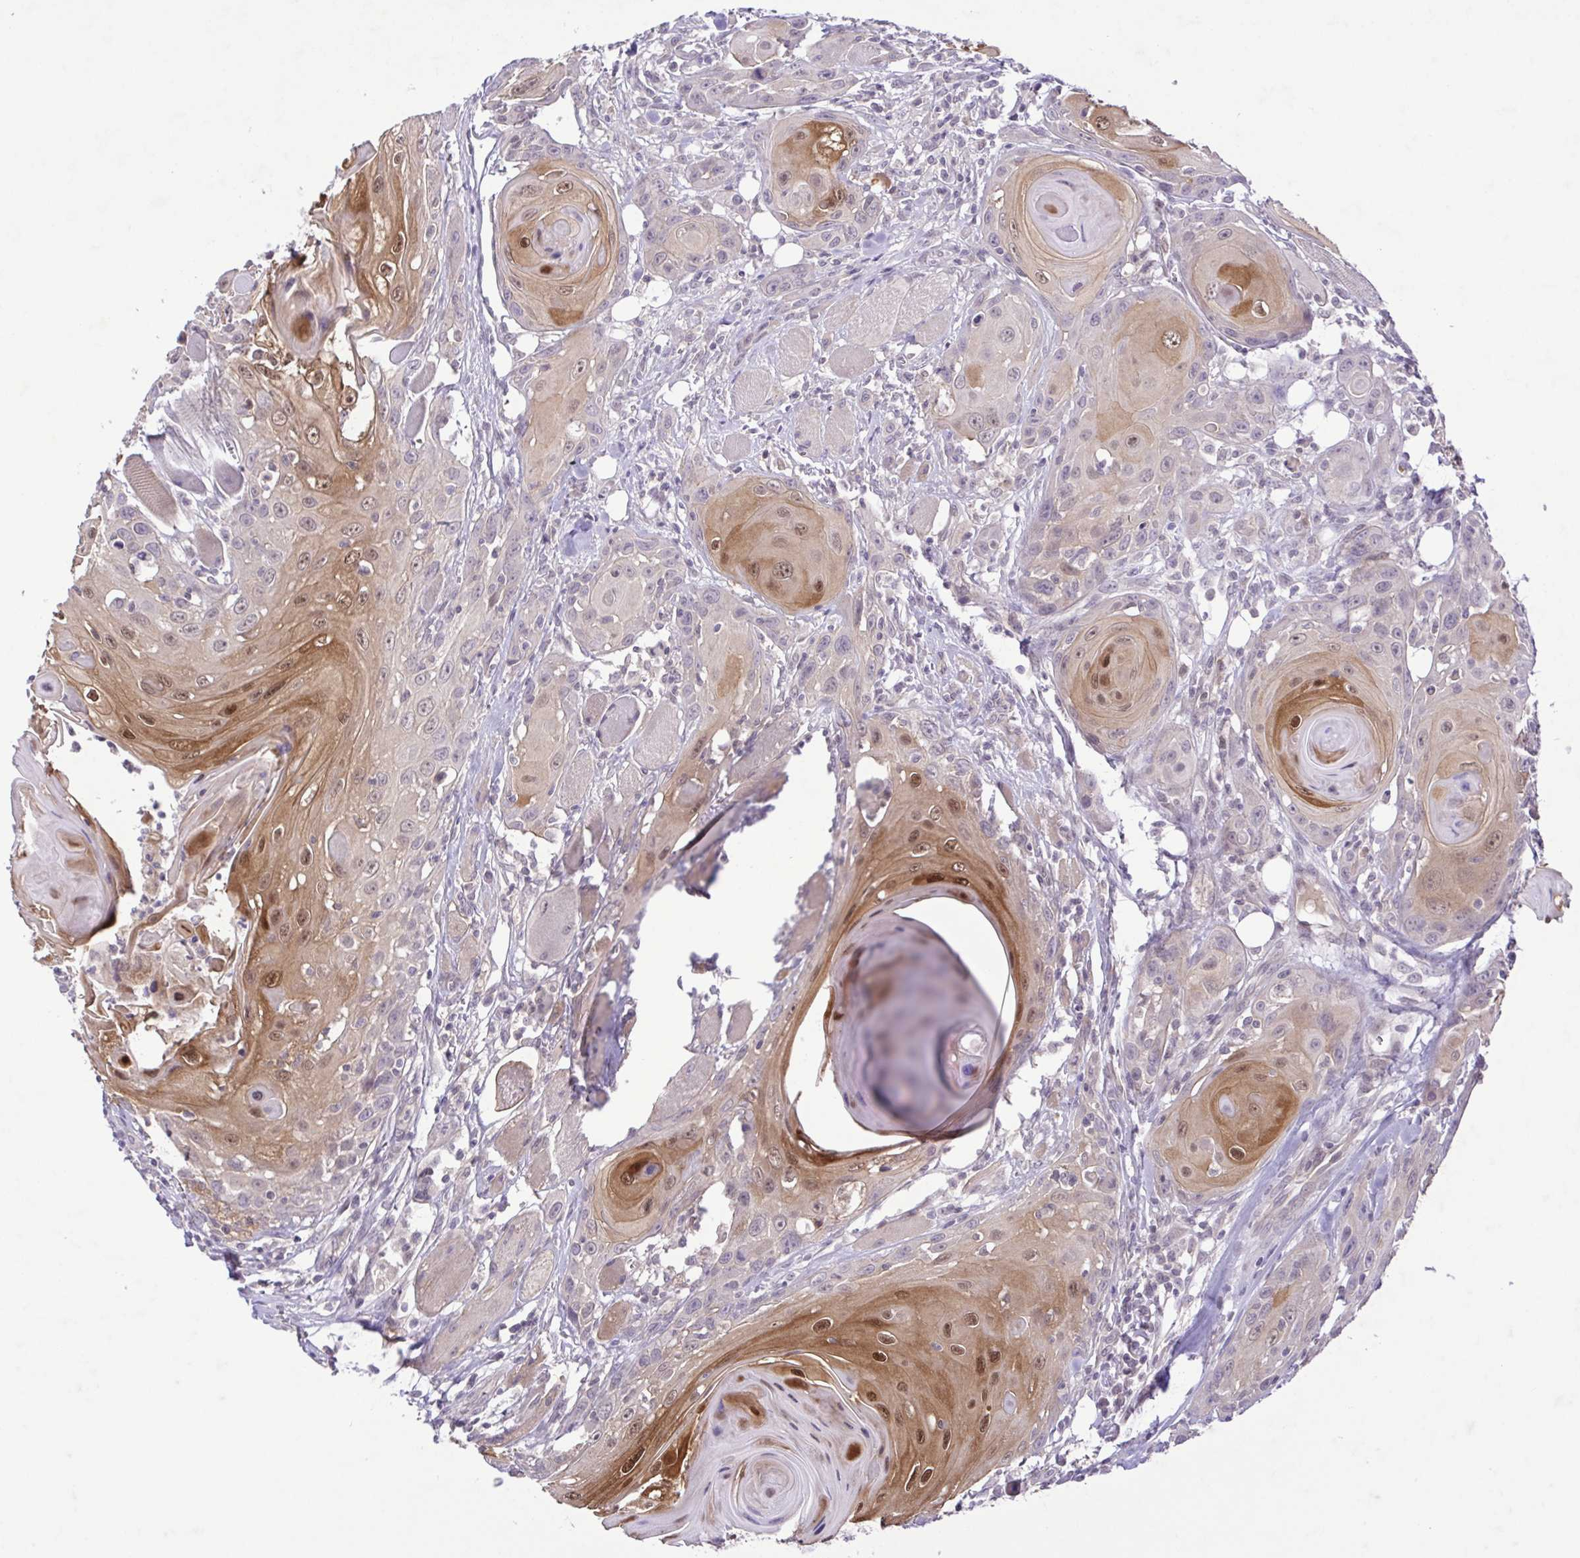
{"staining": {"intensity": "moderate", "quantity": "25%-75%", "location": "cytoplasmic/membranous,nuclear"}, "tissue": "head and neck cancer", "cell_type": "Tumor cells", "image_type": "cancer", "snomed": [{"axis": "morphology", "description": "Squamous cell carcinoma, NOS"}, {"axis": "topography", "description": "Head-Neck"}], "caption": "Human squamous cell carcinoma (head and neck) stained with a brown dye demonstrates moderate cytoplasmic/membranous and nuclear positive staining in approximately 25%-75% of tumor cells.", "gene": "IL1RN", "patient": {"sex": "female", "age": 80}}